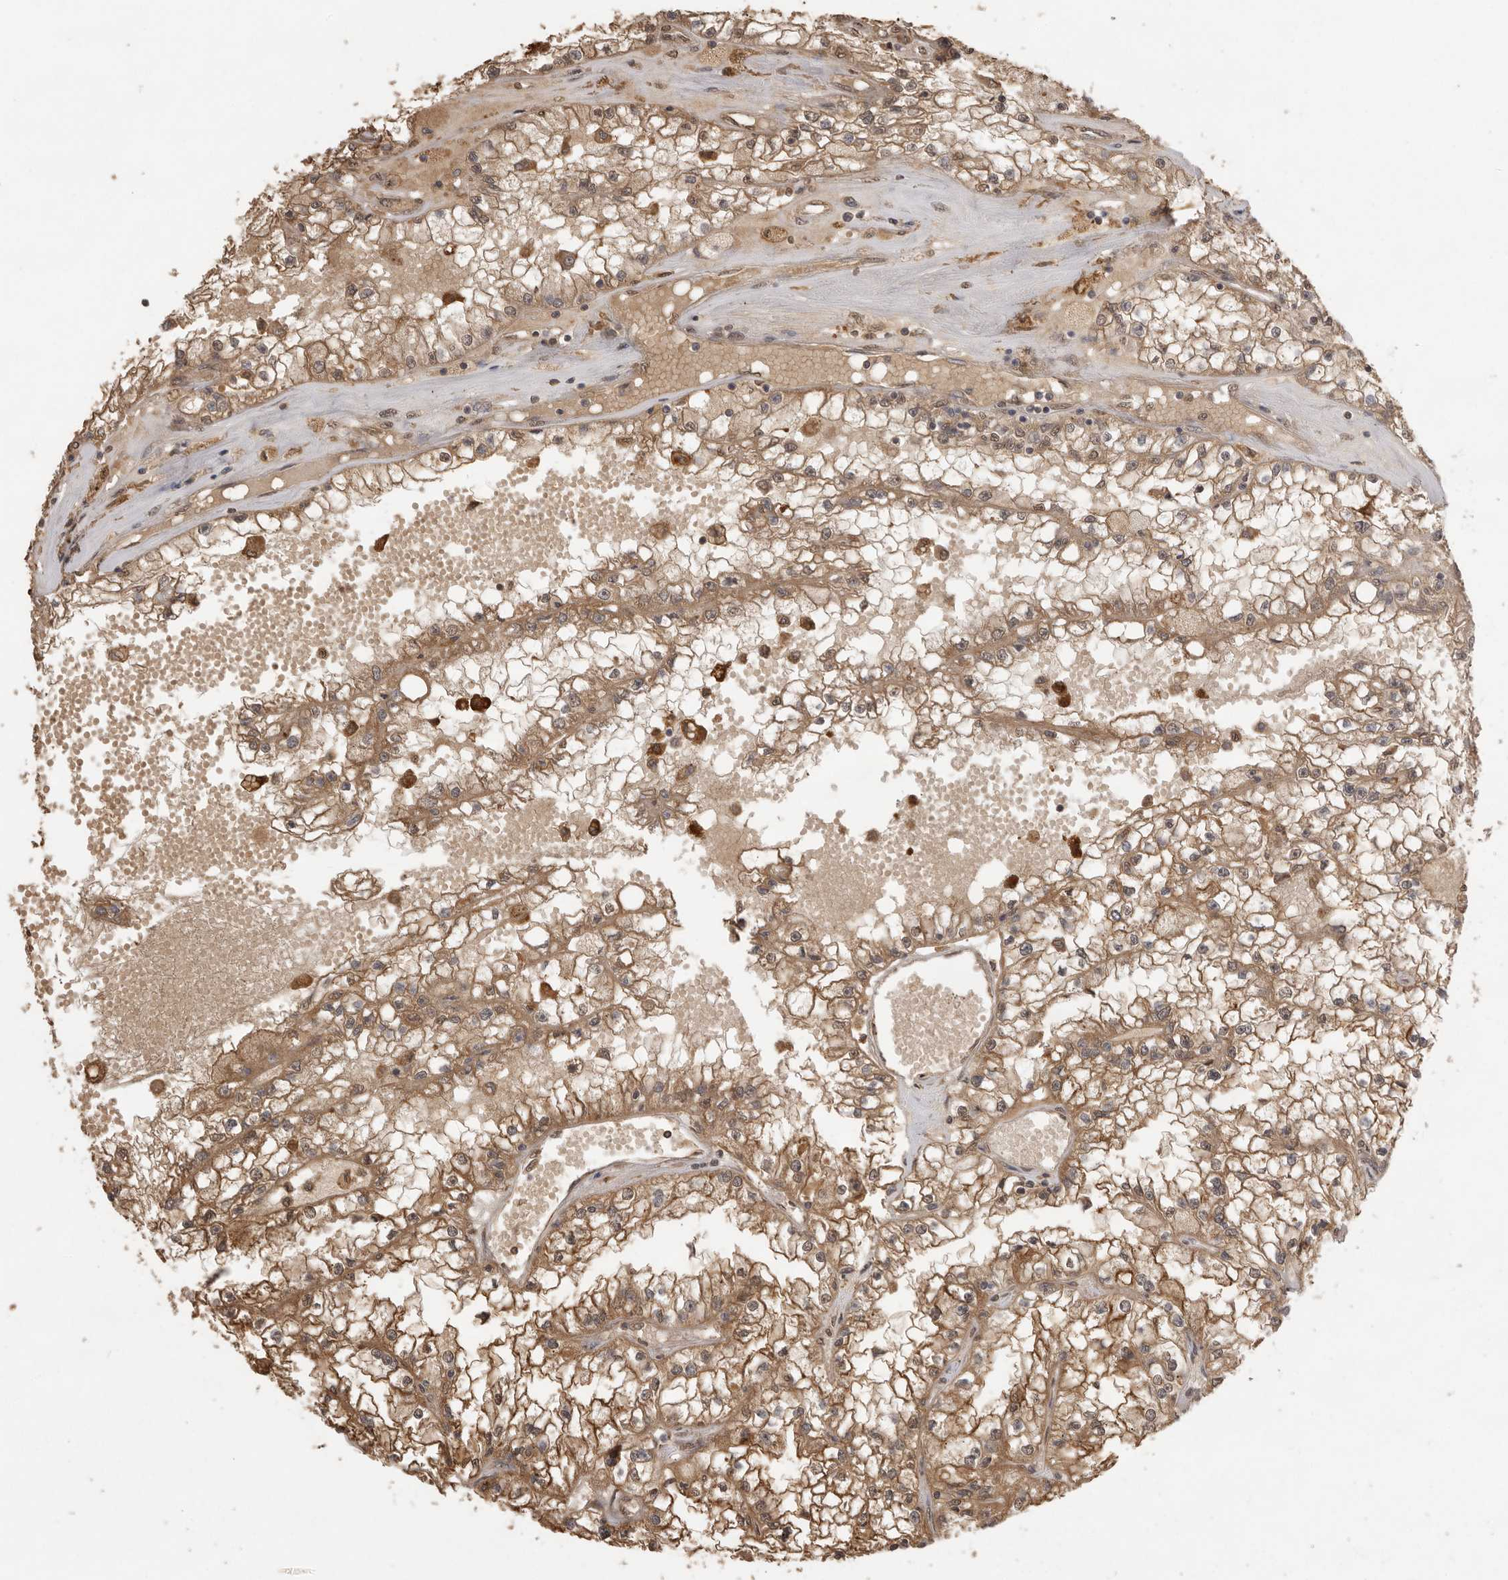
{"staining": {"intensity": "moderate", "quantity": ">75%", "location": "cytoplasmic/membranous"}, "tissue": "renal cancer", "cell_type": "Tumor cells", "image_type": "cancer", "snomed": [{"axis": "morphology", "description": "Adenocarcinoma, NOS"}, {"axis": "topography", "description": "Kidney"}], "caption": "High-magnification brightfield microscopy of renal cancer stained with DAB (brown) and counterstained with hematoxylin (blue). tumor cells exhibit moderate cytoplasmic/membranous staining is appreciated in approximately>75% of cells. The protein of interest is shown in brown color, while the nuclei are stained blue.", "gene": "JAG2", "patient": {"sex": "male", "age": 56}}